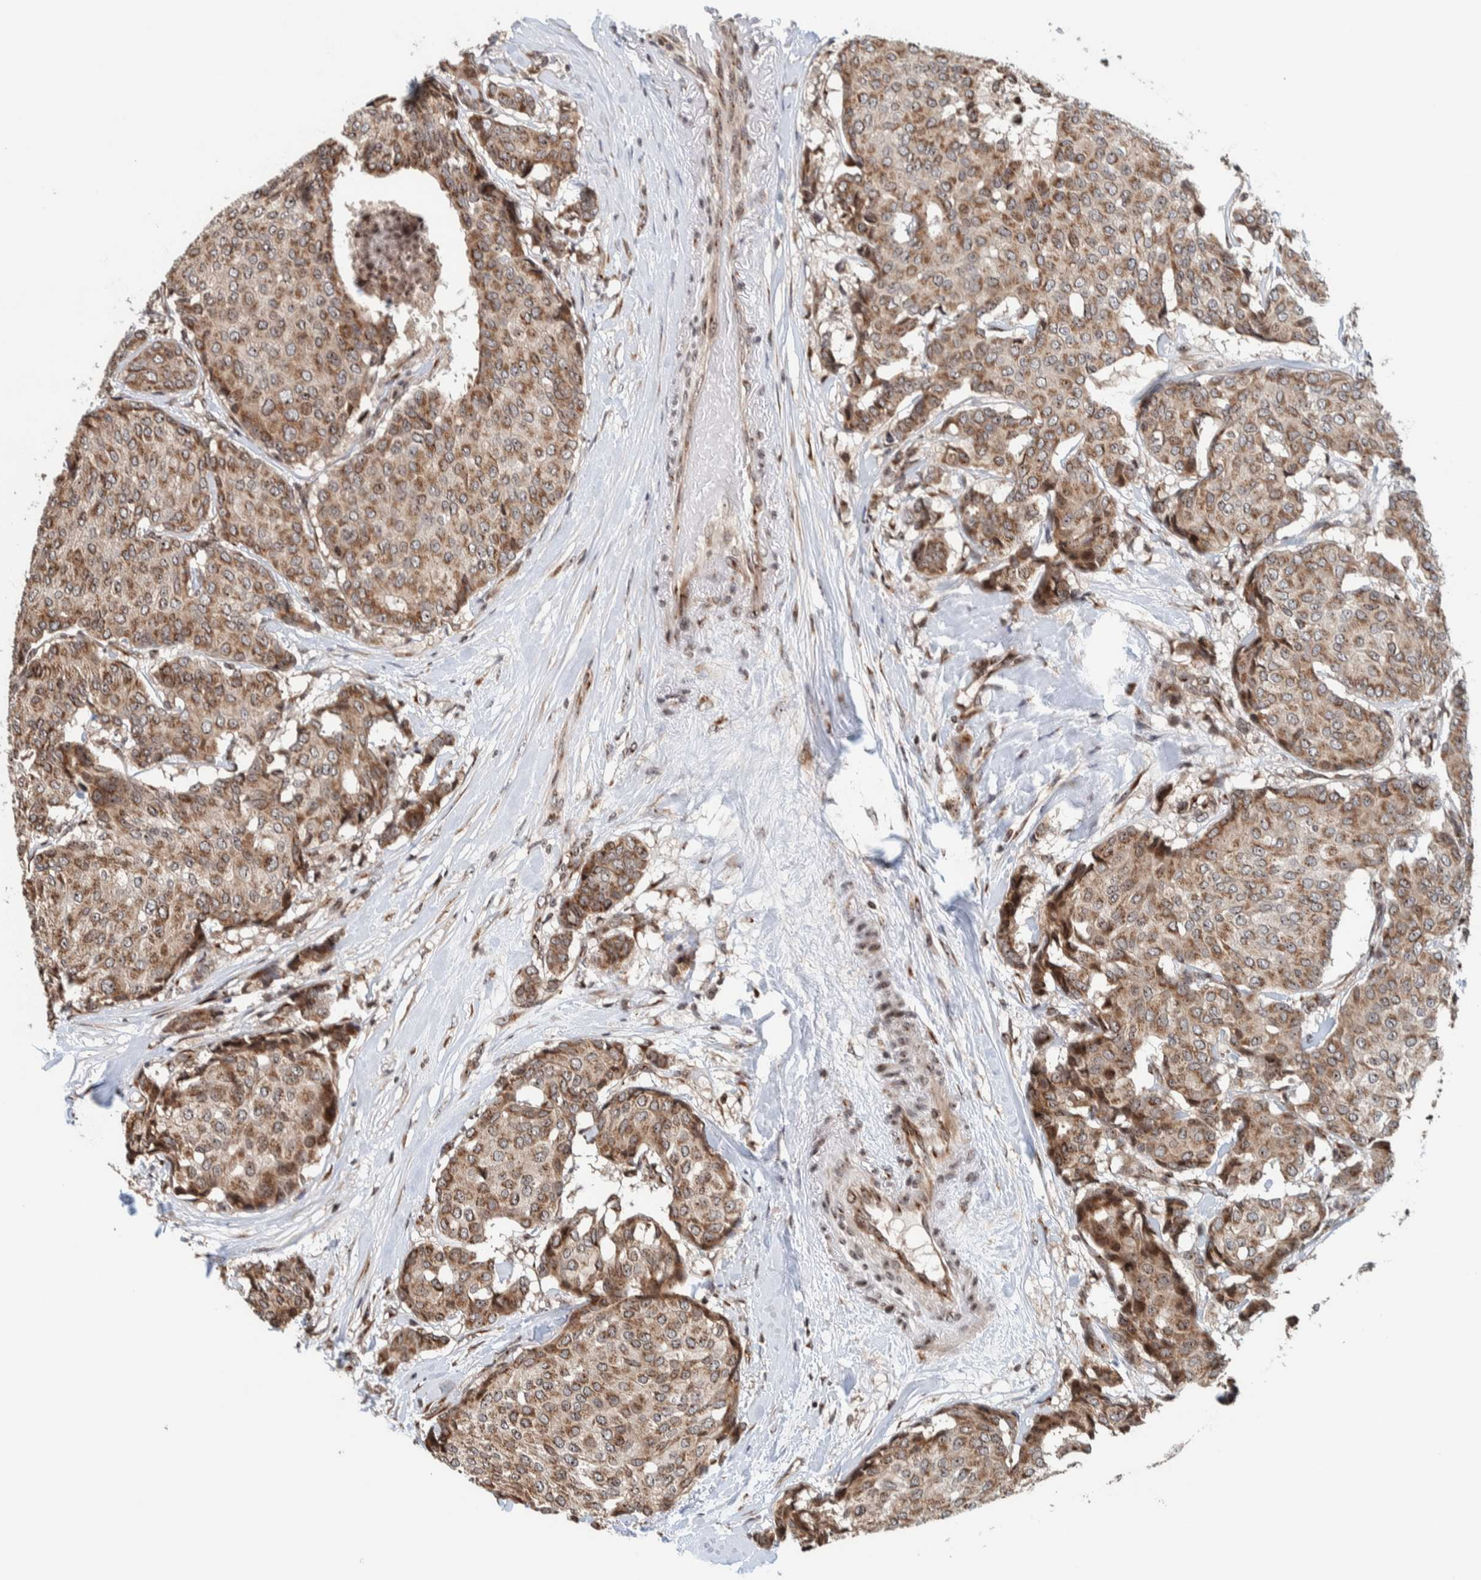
{"staining": {"intensity": "moderate", "quantity": ">75%", "location": "cytoplasmic/membranous"}, "tissue": "breast cancer", "cell_type": "Tumor cells", "image_type": "cancer", "snomed": [{"axis": "morphology", "description": "Duct carcinoma"}, {"axis": "topography", "description": "Breast"}], "caption": "A brown stain shows moderate cytoplasmic/membranous staining of a protein in breast cancer (intraductal carcinoma) tumor cells. (Stains: DAB (3,3'-diaminobenzidine) in brown, nuclei in blue, Microscopy: brightfield microscopy at high magnification).", "gene": "CCDC182", "patient": {"sex": "female", "age": 75}}